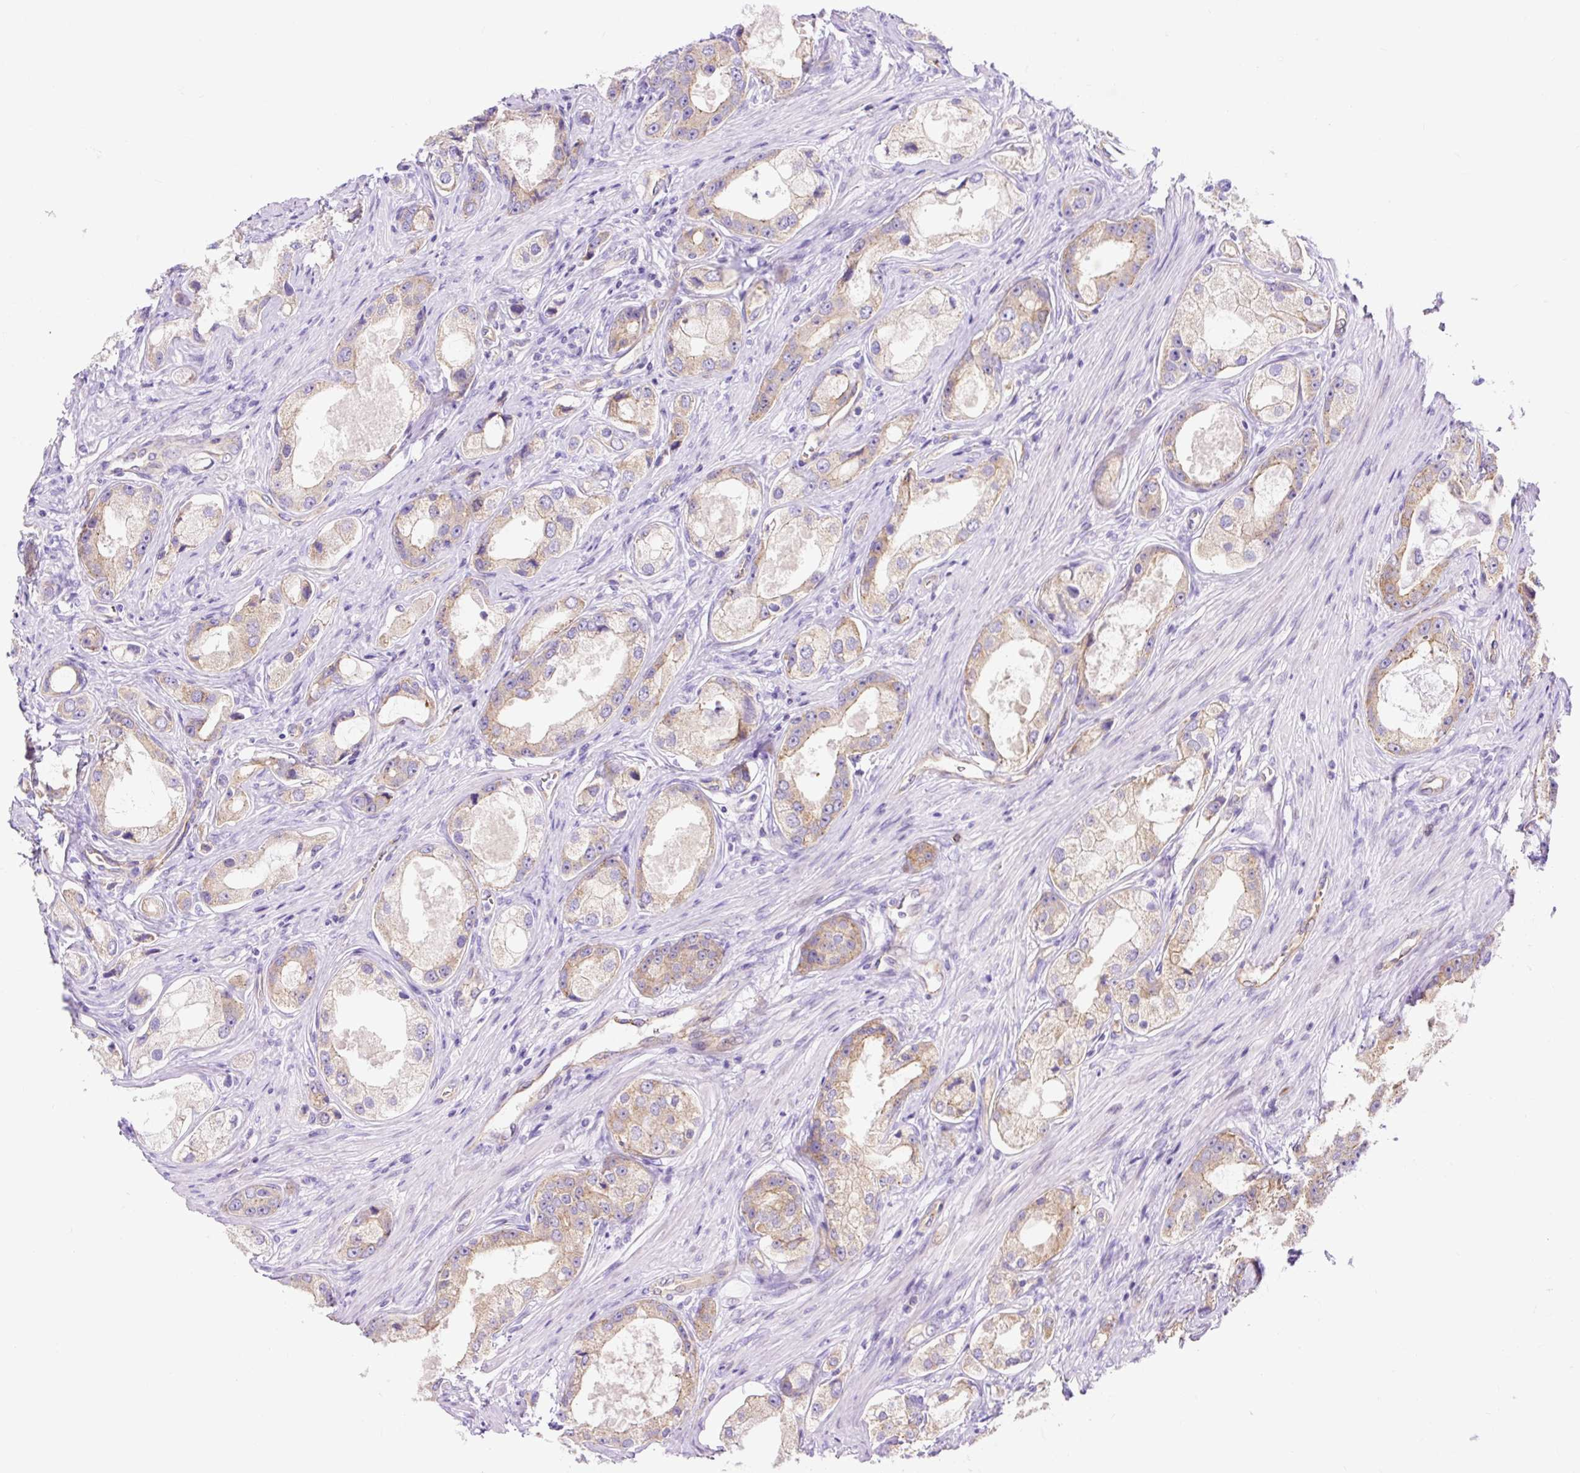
{"staining": {"intensity": "weak", "quantity": "25%-75%", "location": "cytoplasmic/membranous"}, "tissue": "prostate cancer", "cell_type": "Tumor cells", "image_type": "cancer", "snomed": [{"axis": "morphology", "description": "Adenocarcinoma, Low grade"}, {"axis": "topography", "description": "Prostate"}], "caption": "Prostate adenocarcinoma (low-grade) stained with immunohistochemistry (IHC) exhibits weak cytoplasmic/membranous expression in approximately 25%-75% of tumor cells. The staining was performed using DAB (3,3'-diaminobenzidine), with brown indicating positive protein expression. Nuclei are stained blue with hematoxylin.", "gene": "HIP1R", "patient": {"sex": "male", "age": 68}}